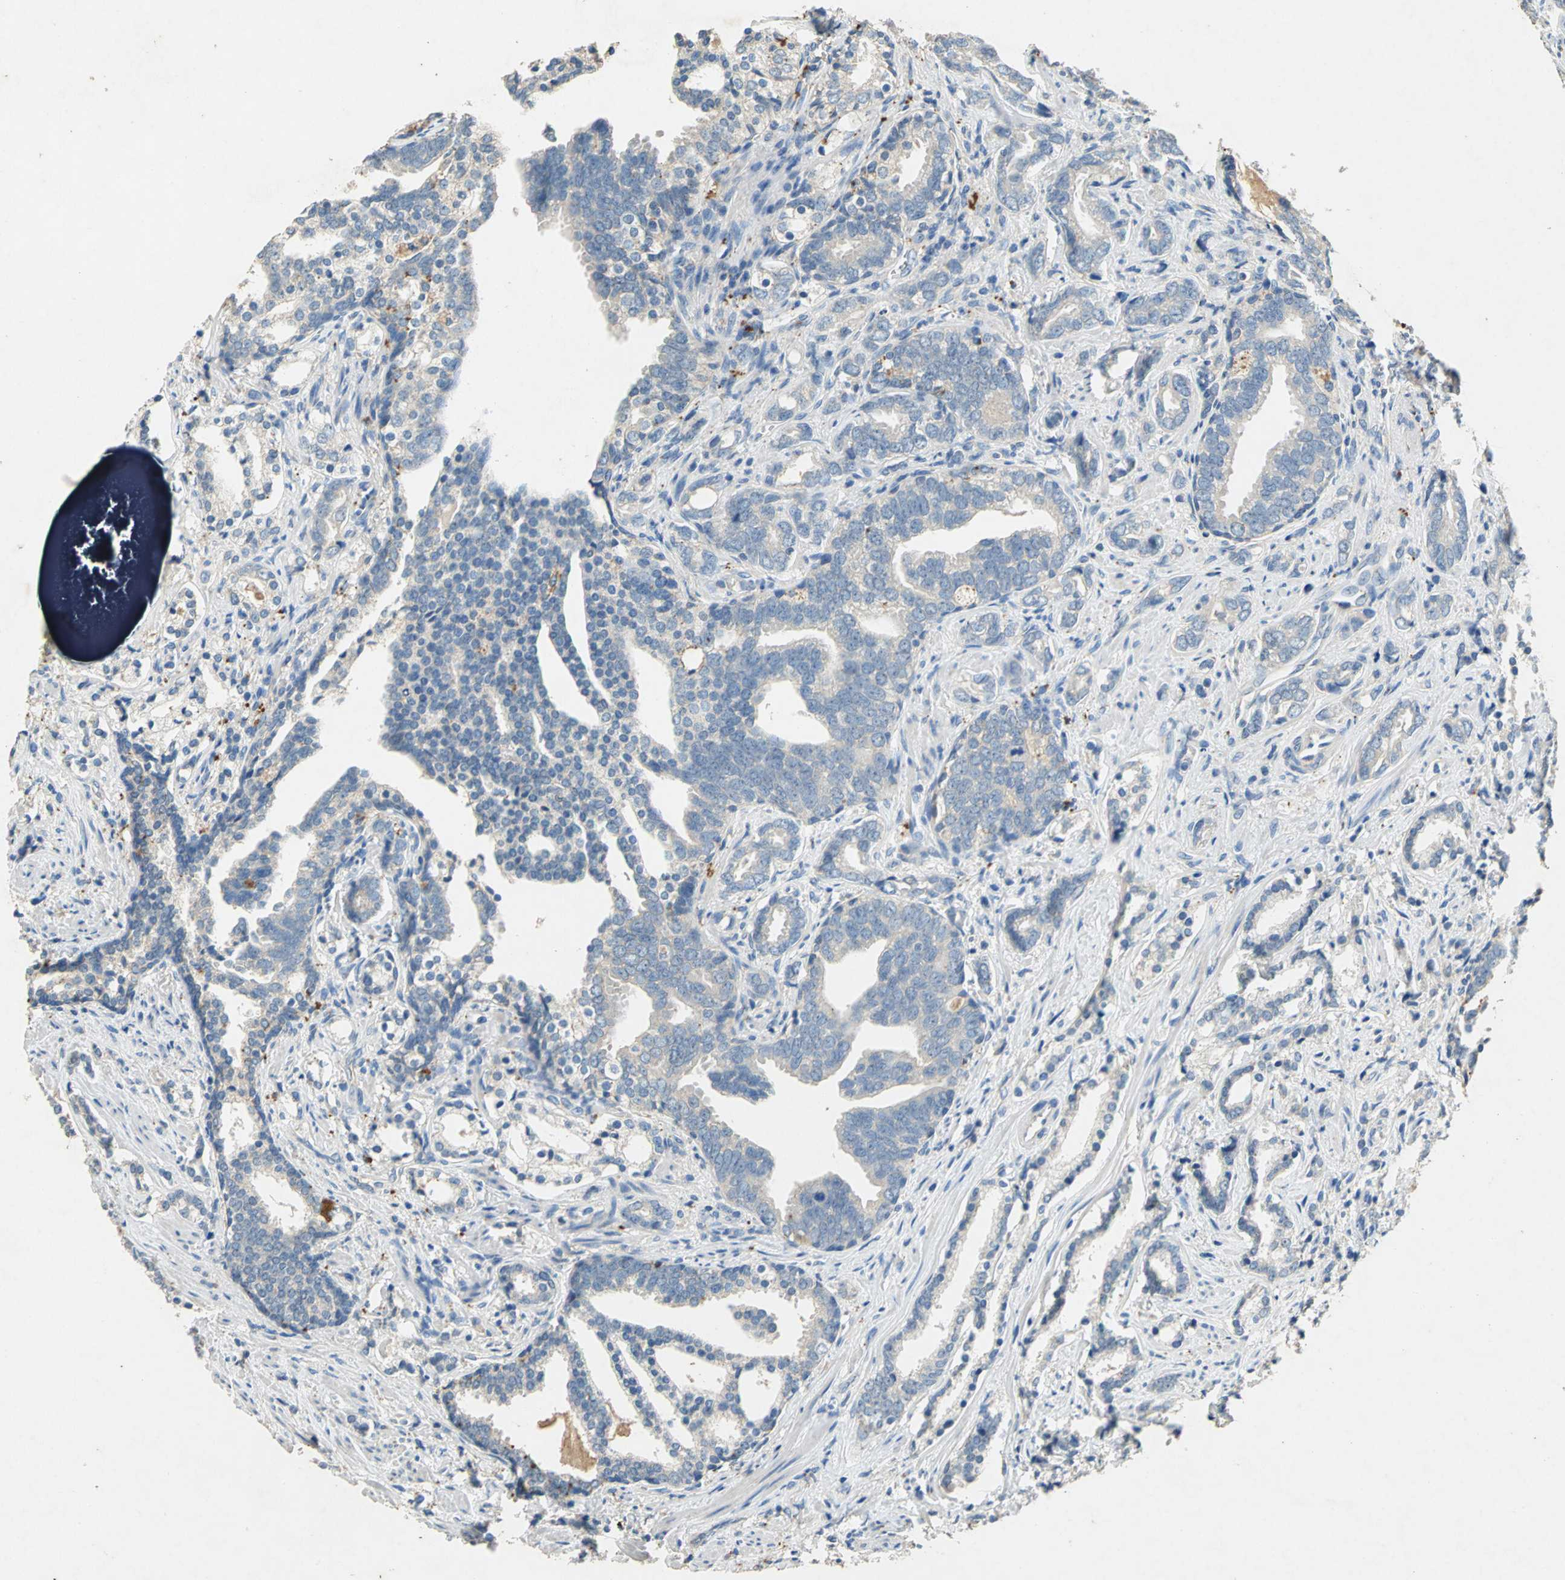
{"staining": {"intensity": "weak", "quantity": ">75%", "location": "cytoplasmic/membranous"}, "tissue": "prostate cancer", "cell_type": "Tumor cells", "image_type": "cancer", "snomed": [{"axis": "morphology", "description": "Adenocarcinoma, Medium grade"}, {"axis": "topography", "description": "Prostate"}], "caption": "There is low levels of weak cytoplasmic/membranous positivity in tumor cells of adenocarcinoma (medium-grade) (prostate), as demonstrated by immunohistochemical staining (brown color).", "gene": "ADAMTS5", "patient": {"sex": "male", "age": 67}}